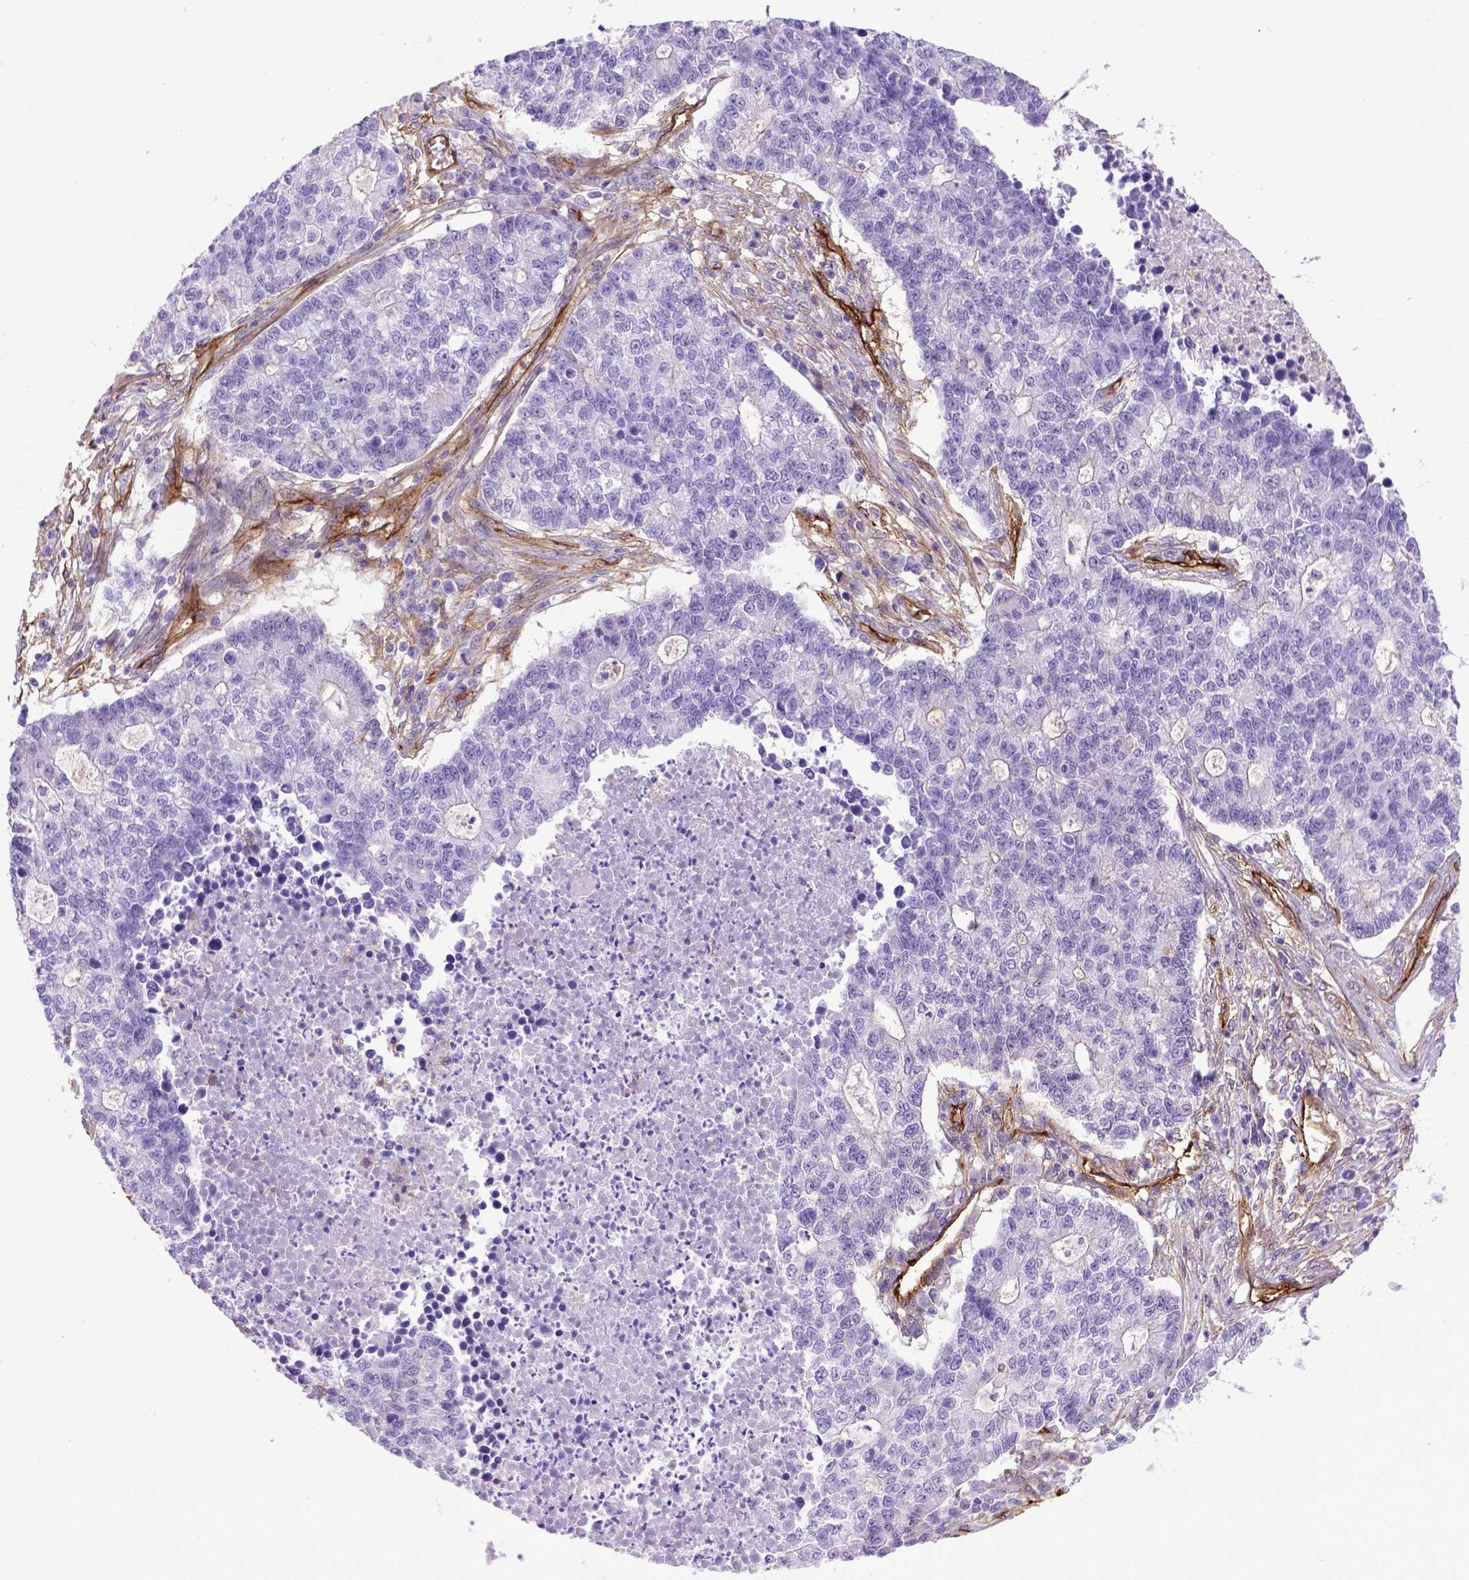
{"staining": {"intensity": "negative", "quantity": "none", "location": "none"}, "tissue": "lung cancer", "cell_type": "Tumor cells", "image_type": "cancer", "snomed": [{"axis": "morphology", "description": "Adenocarcinoma, NOS"}, {"axis": "topography", "description": "Lung"}], "caption": "Histopathology image shows no significant protein staining in tumor cells of lung adenocarcinoma.", "gene": "ENG", "patient": {"sex": "male", "age": 57}}